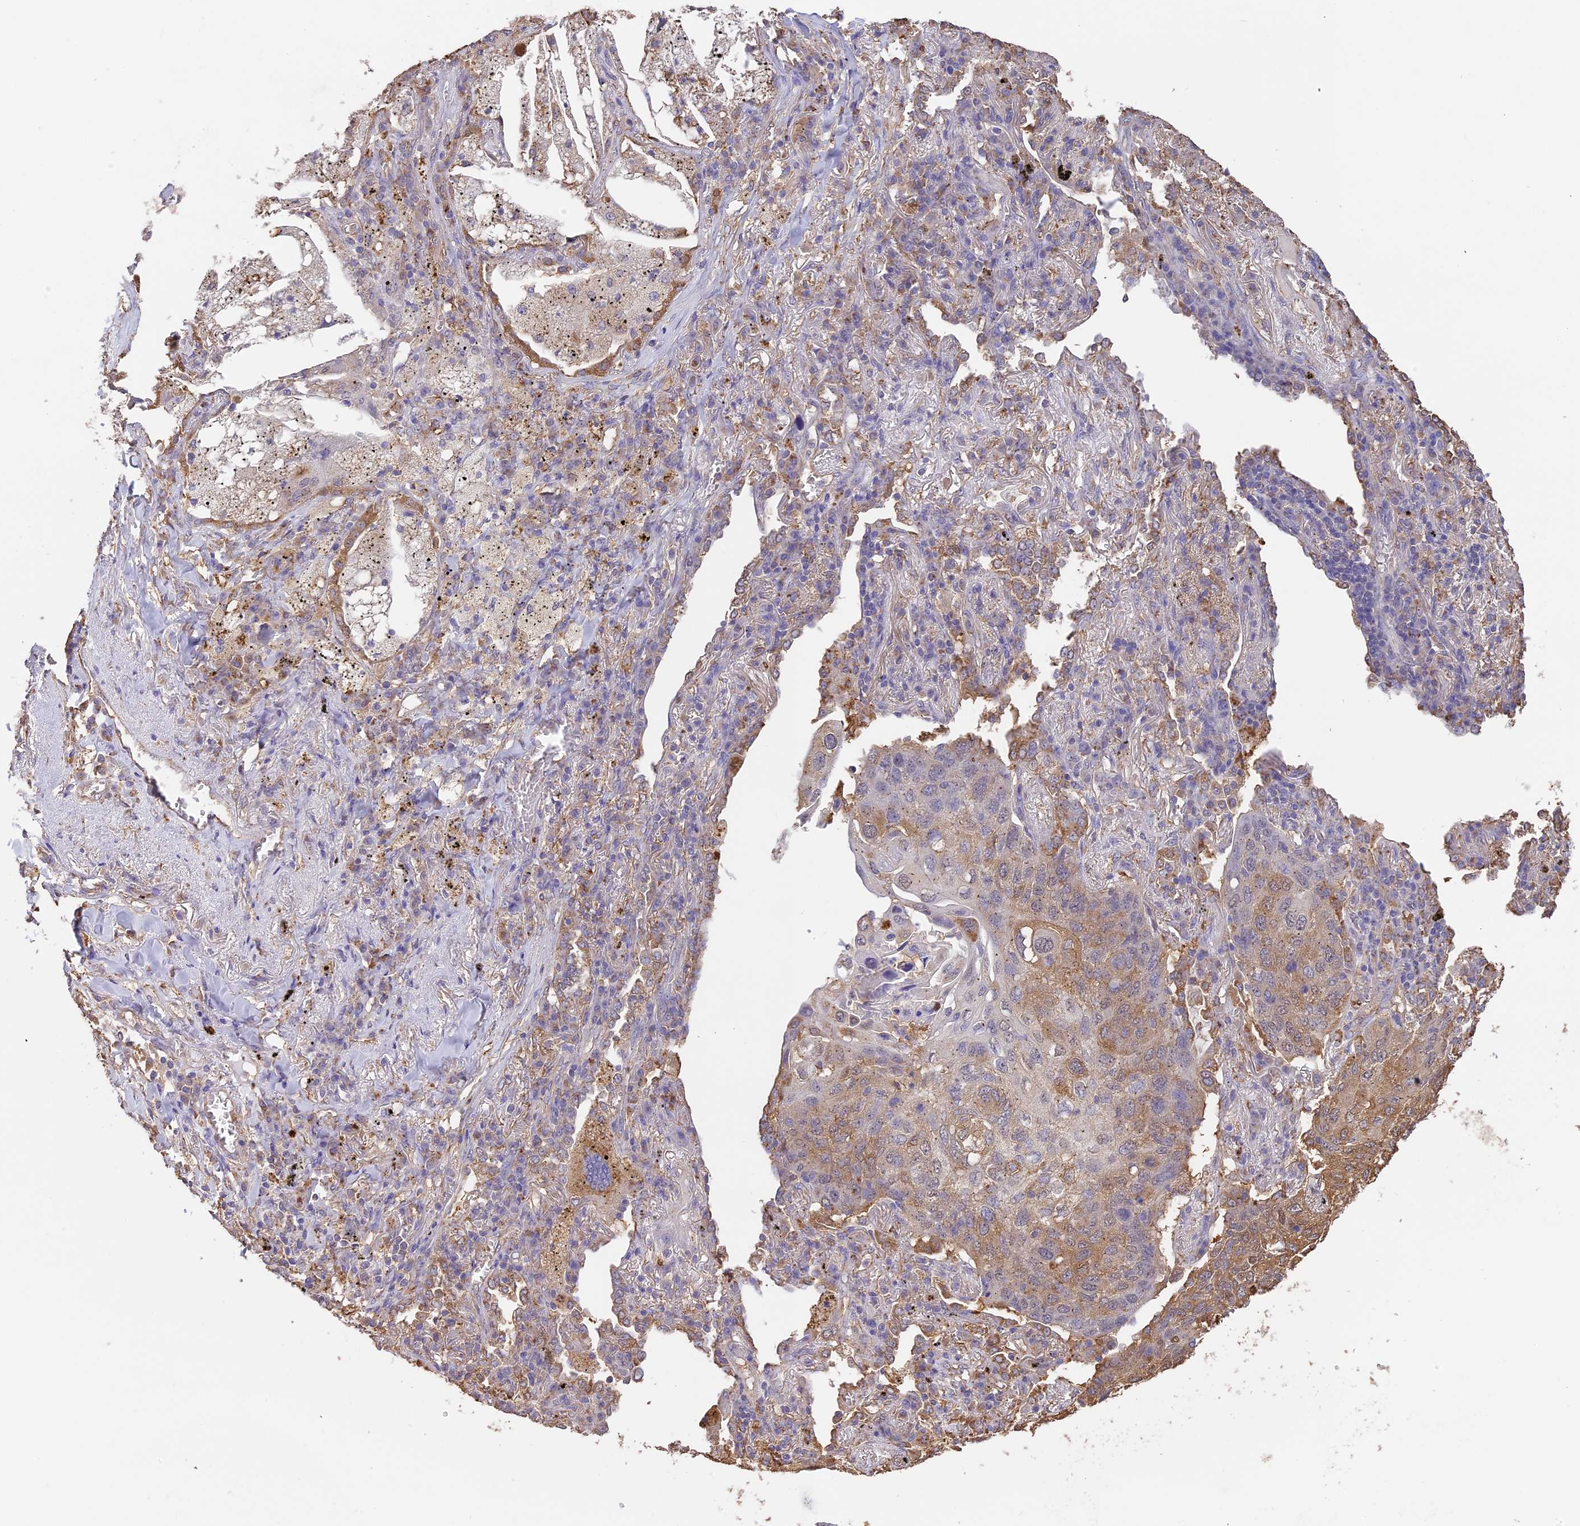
{"staining": {"intensity": "moderate", "quantity": "<25%", "location": "cytoplasmic/membranous"}, "tissue": "lung cancer", "cell_type": "Tumor cells", "image_type": "cancer", "snomed": [{"axis": "morphology", "description": "Squamous cell carcinoma, NOS"}, {"axis": "topography", "description": "Lung"}], "caption": "Immunohistochemistry micrograph of neoplastic tissue: lung cancer (squamous cell carcinoma) stained using immunohistochemistry (IHC) shows low levels of moderate protein expression localized specifically in the cytoplasmic/membranous of tumor cells, appearing as a cytoplasmic/membranous brown color.", "gene": "ARHGAP19", "patient": {"sex": "female", "age": 63}}